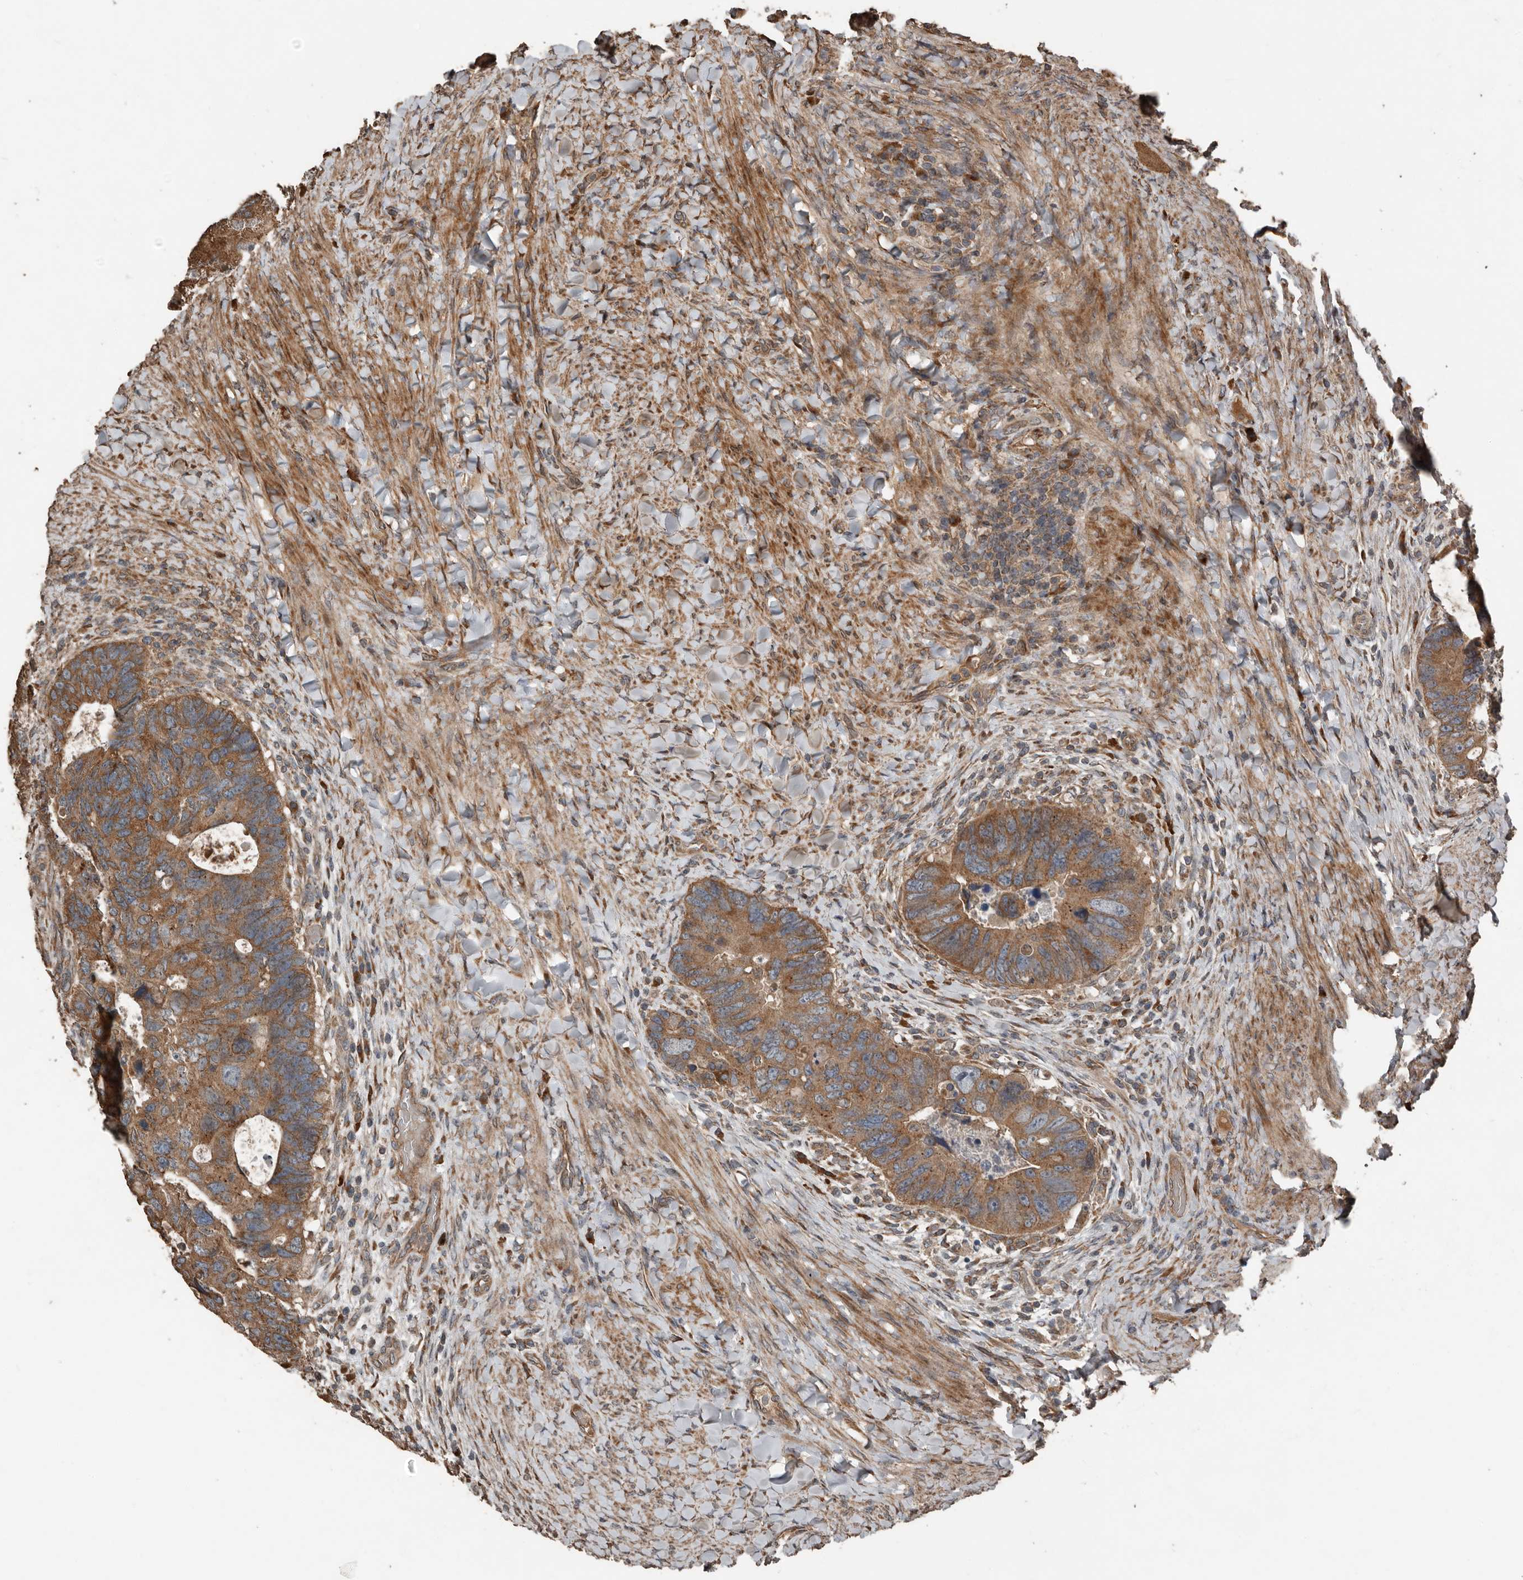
{"staining": {"intensity": "strong", "quantity": ">75%", "location": "cytoplasmic/membranous"}, "tissue": "colorectal cancer", "cell_type": "Tumor cells", "image_type": "cancer", "snomed": [{"axis": "morphology", "description": "Adenocarcinoma, NOS"}, {"axis": "topography", "description": "Rectum"}], "caption": "A photomicrograph of colorectal cancer (adenocarcinoma) stained for a protein reveals strong cytoplasmic/membranous brown staining in tumor cells. Nuclei are stained in blue.", "gene": "RNF207", "patient": {"sex": "male", "age": 59}}